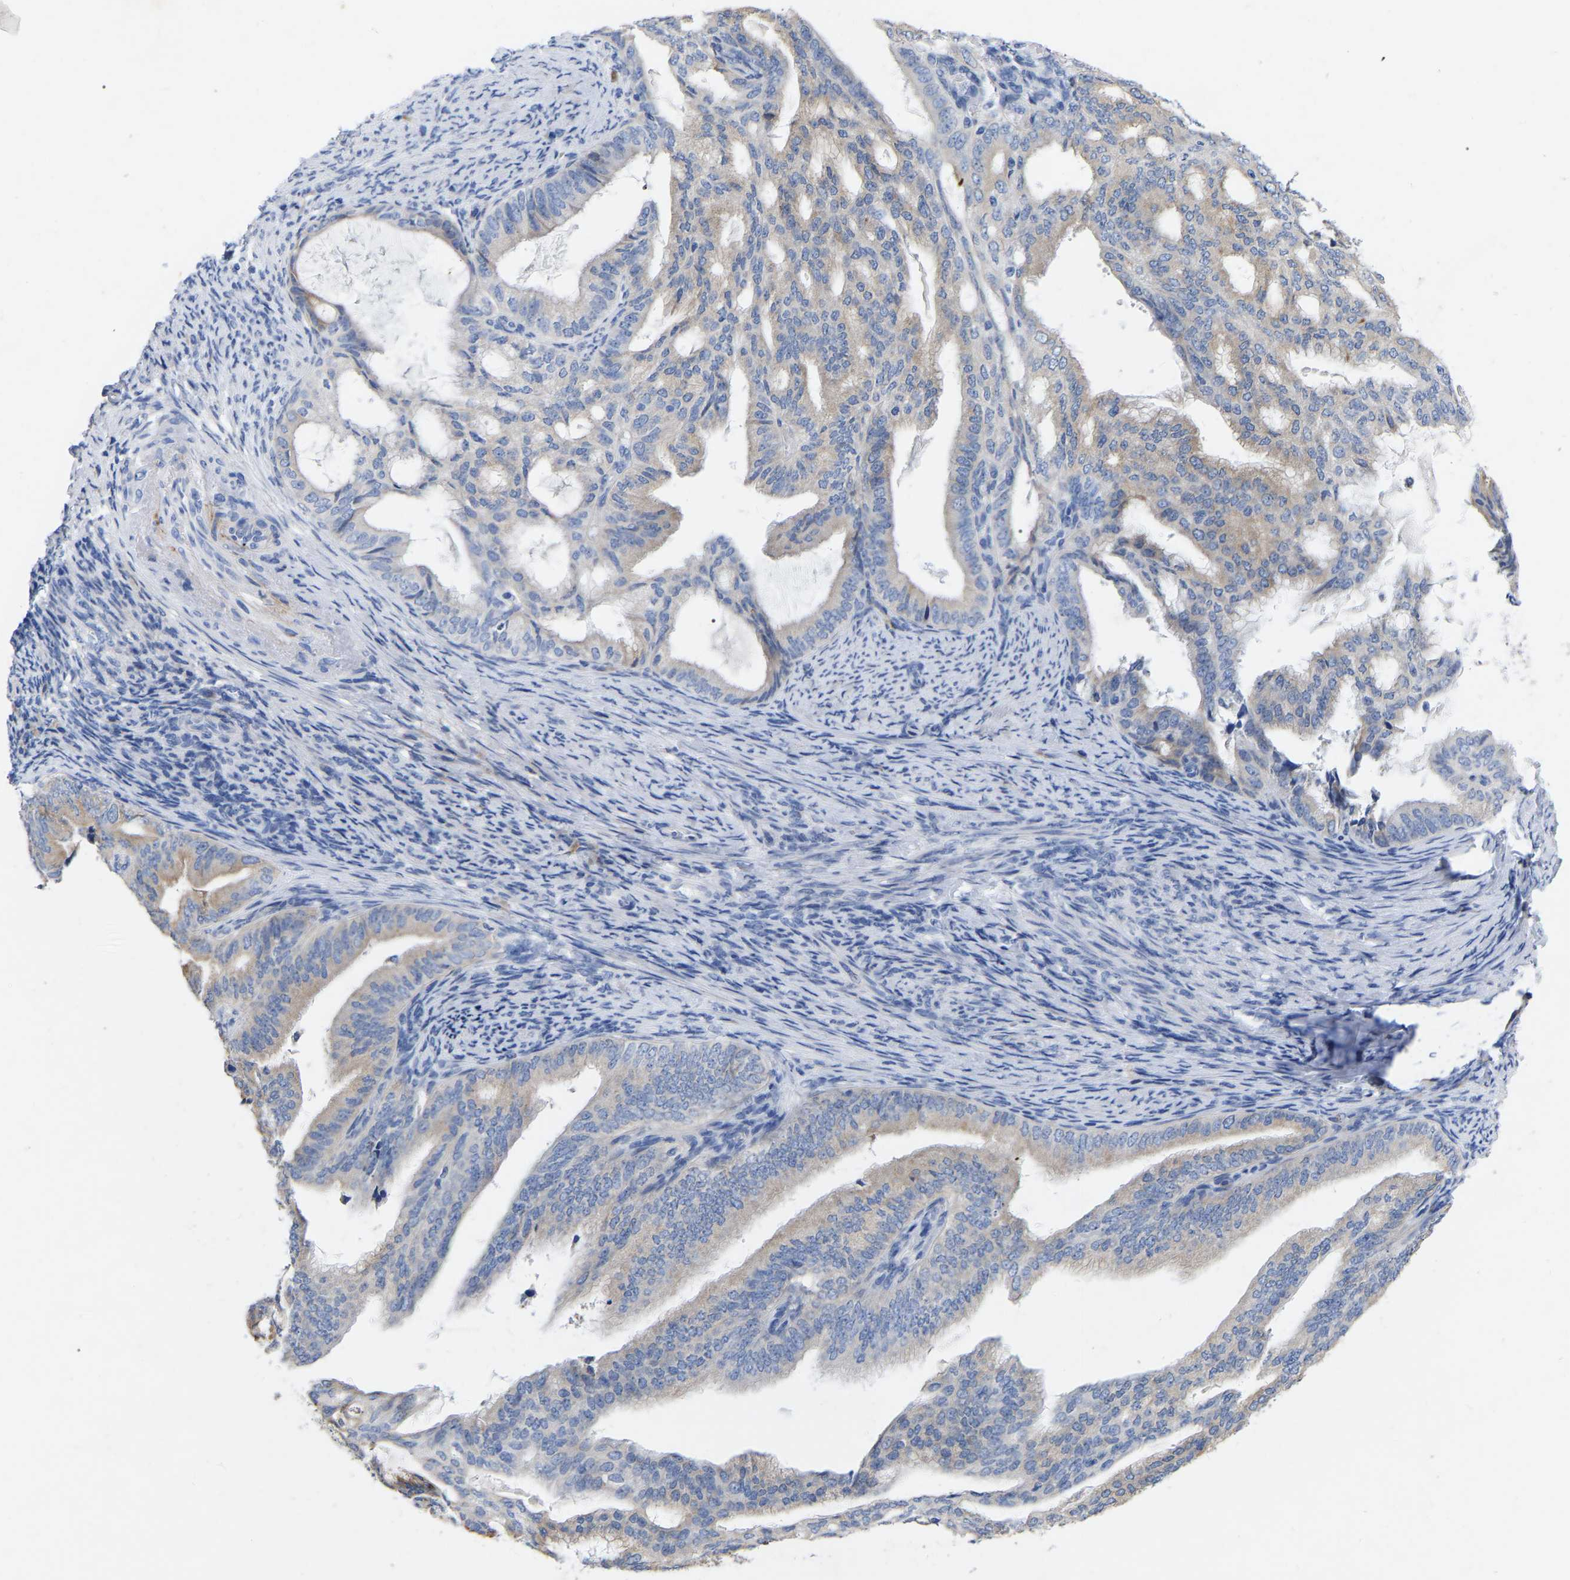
{"staining": {"intensity": "negative", "quantity": "none", "location": "none"}, "tissue": "endometrial cancer", "cell_type": "Tumor cells", "image_type": "cancer", "snomed": [{"axis": "morphology", "description": "Adenocarcinoma, NOS"}, {"axis": "topography", "description": "Endometrium"}], "caption": "Immunohistochemistry photomicrograph of neoplastic tissue: human endometrial cancer stained with DAB reveals no significant protein positivity in tumor cells.", "gene": "STRIP2", "patient": {"sex": "female", "age": 58}}